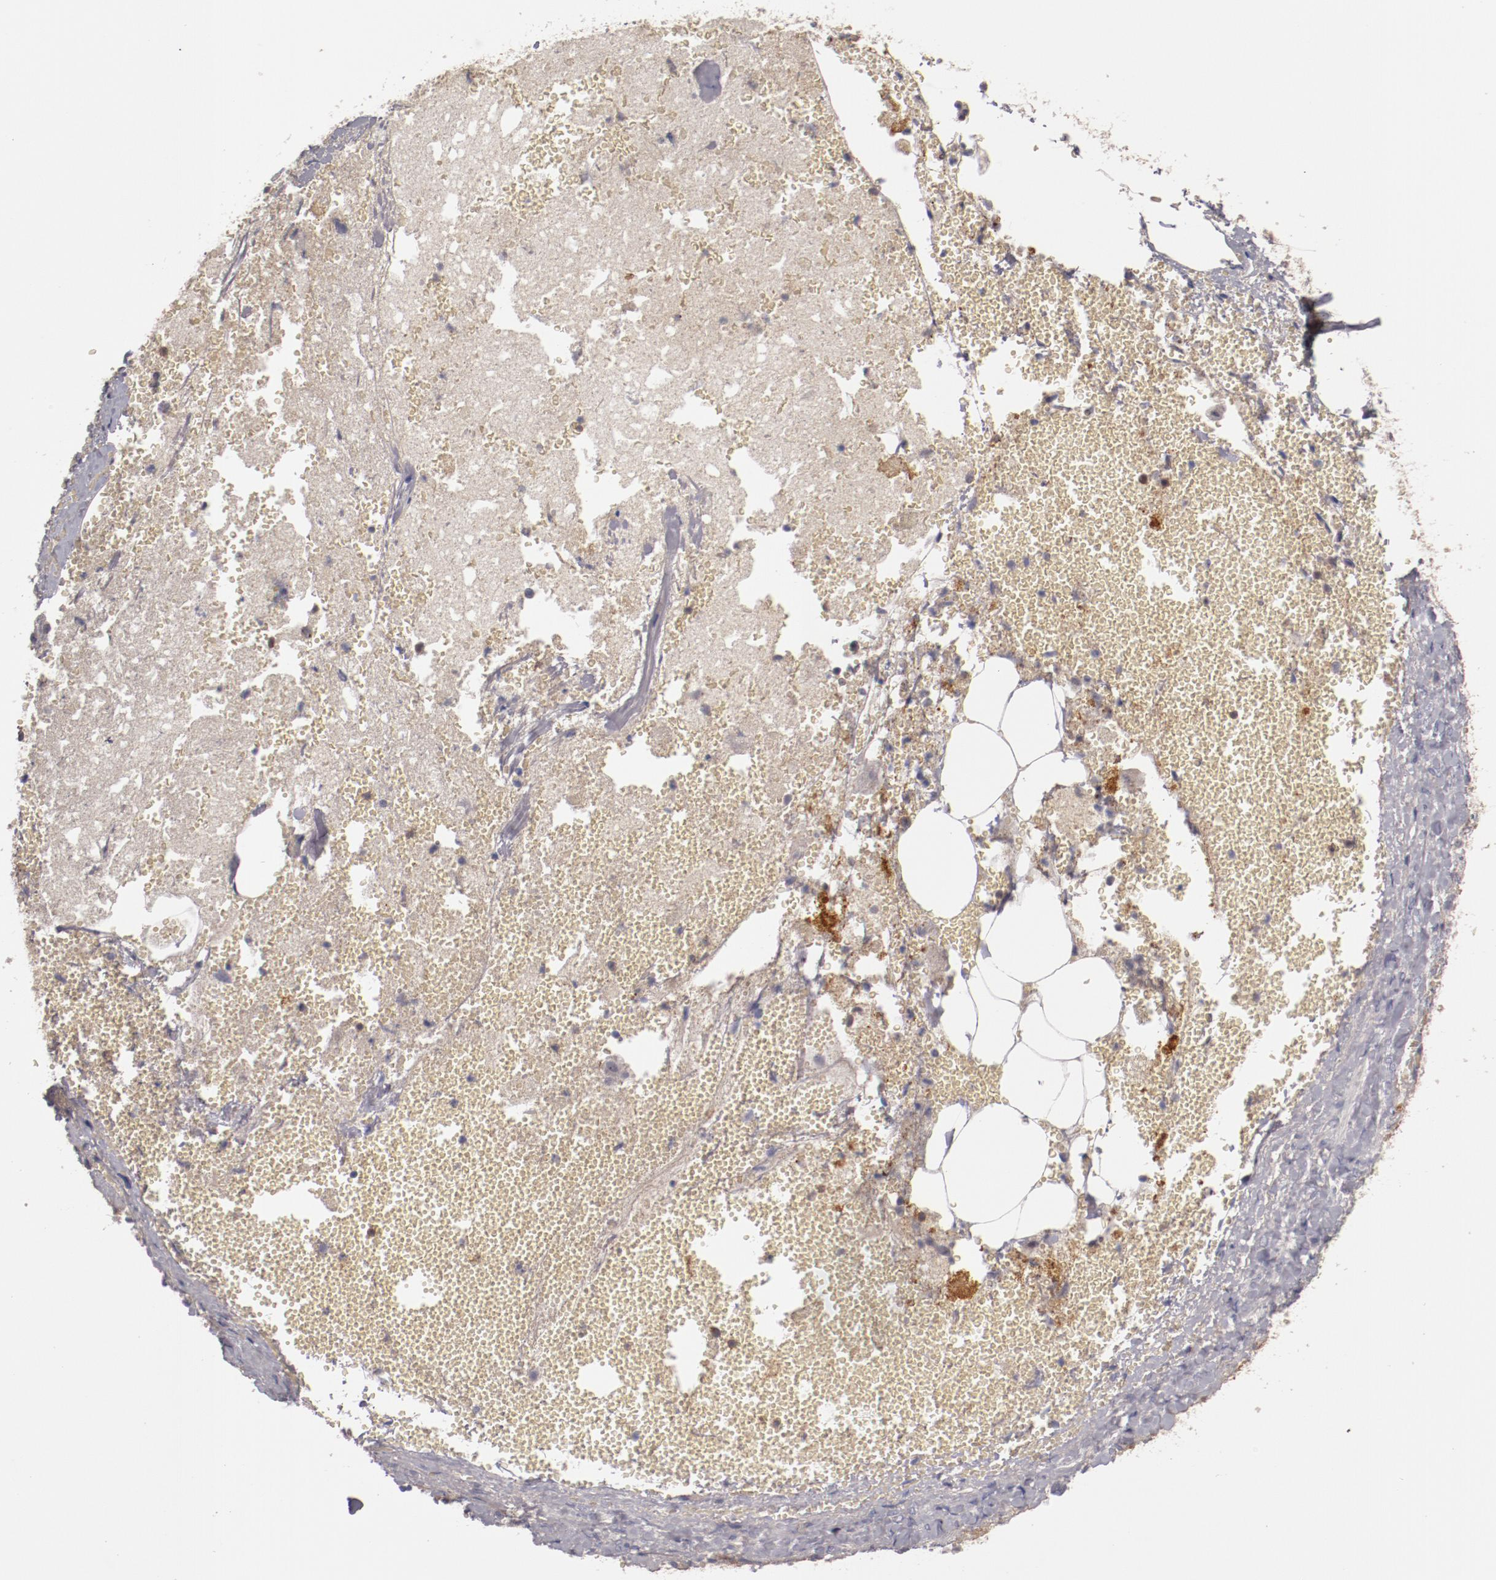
{"staining": {"intensity": "negative", "quantity": "none", "location": "none"}, "tissue": "adrenal gland", "cell_type": "Glandular cells", "image_type": "normal", "snomed": [{"axis": "morphology", "description": "Normal tissue, NOS"}, {"axis": "topography", "description": "Adrenal gland"}], "caption": "A high-resolution image shows immunohistochemistry staining of normal adrenal gland, which demonstrates no significant expression in glandular cells. (DAB immunohistochemistry (IHC) visualized using brightfield microscopy, high magnification).", "gene": "MBL2", "patient": {"sex": "female", "age": 71}}